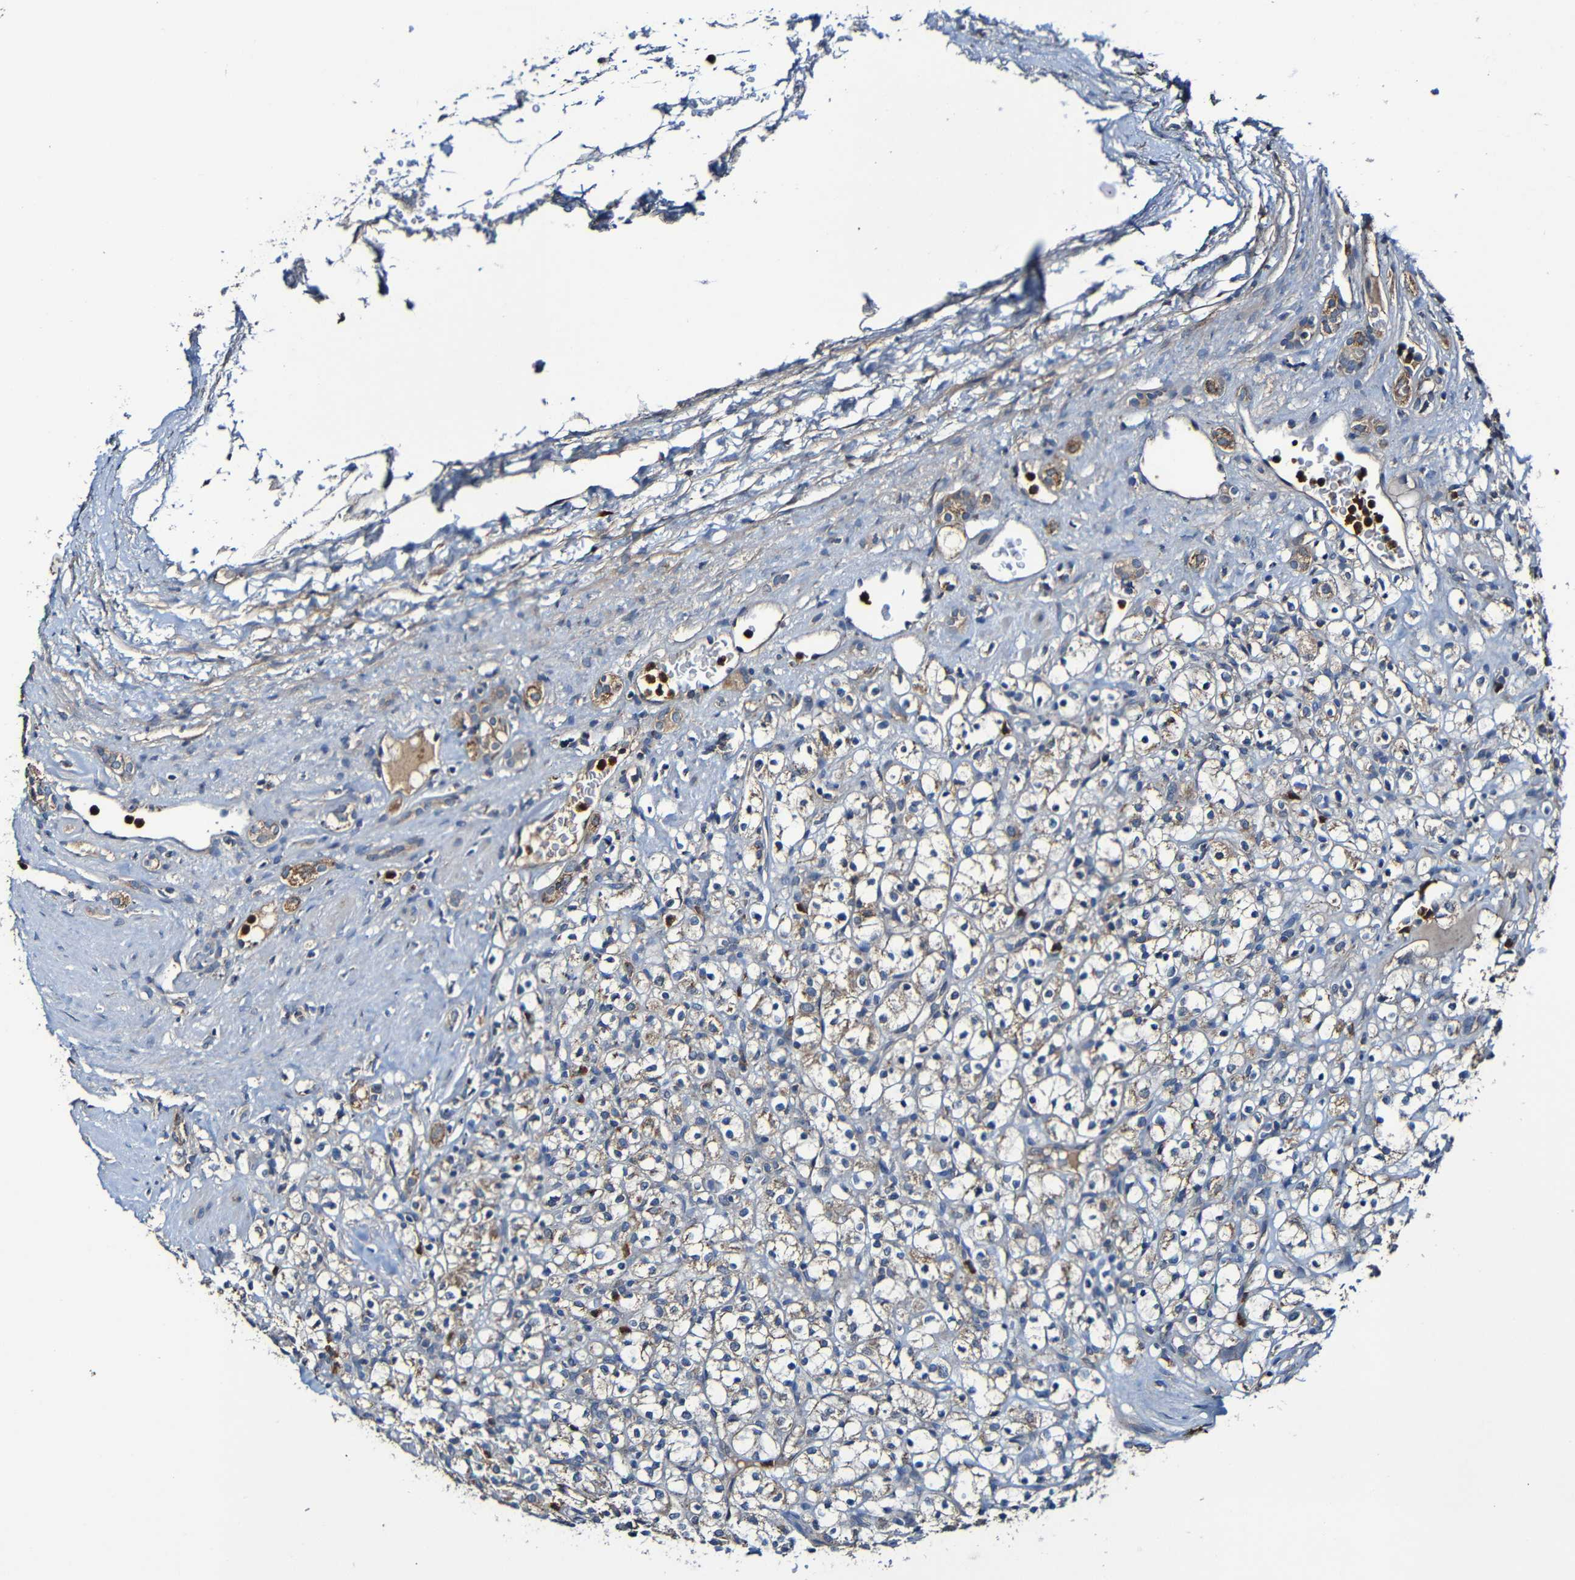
{"staining": {"intensity": "weak", "quantity": "25%-75%", "location": "cytoplasmic/membranous"}, "tissue": "renal cancer", "cell_type": "Tumor cells", "image_type": "cancer", "snomed": [{"axis": "morphology", "description": "Normal tissue, NOS"}, {"axis": "morphology", "description": "Adenocarcinoma, NOS"}, {"axis": "topography", "description": "Kidney"}], "caption": "Weak cytoplasmic/membranous positivity is appreciated in about 25%-75% of tumor cells in adenocarcinoma (renal).", "gene": "ADAM15", "patient": {"sex": "female", "age": 72}}